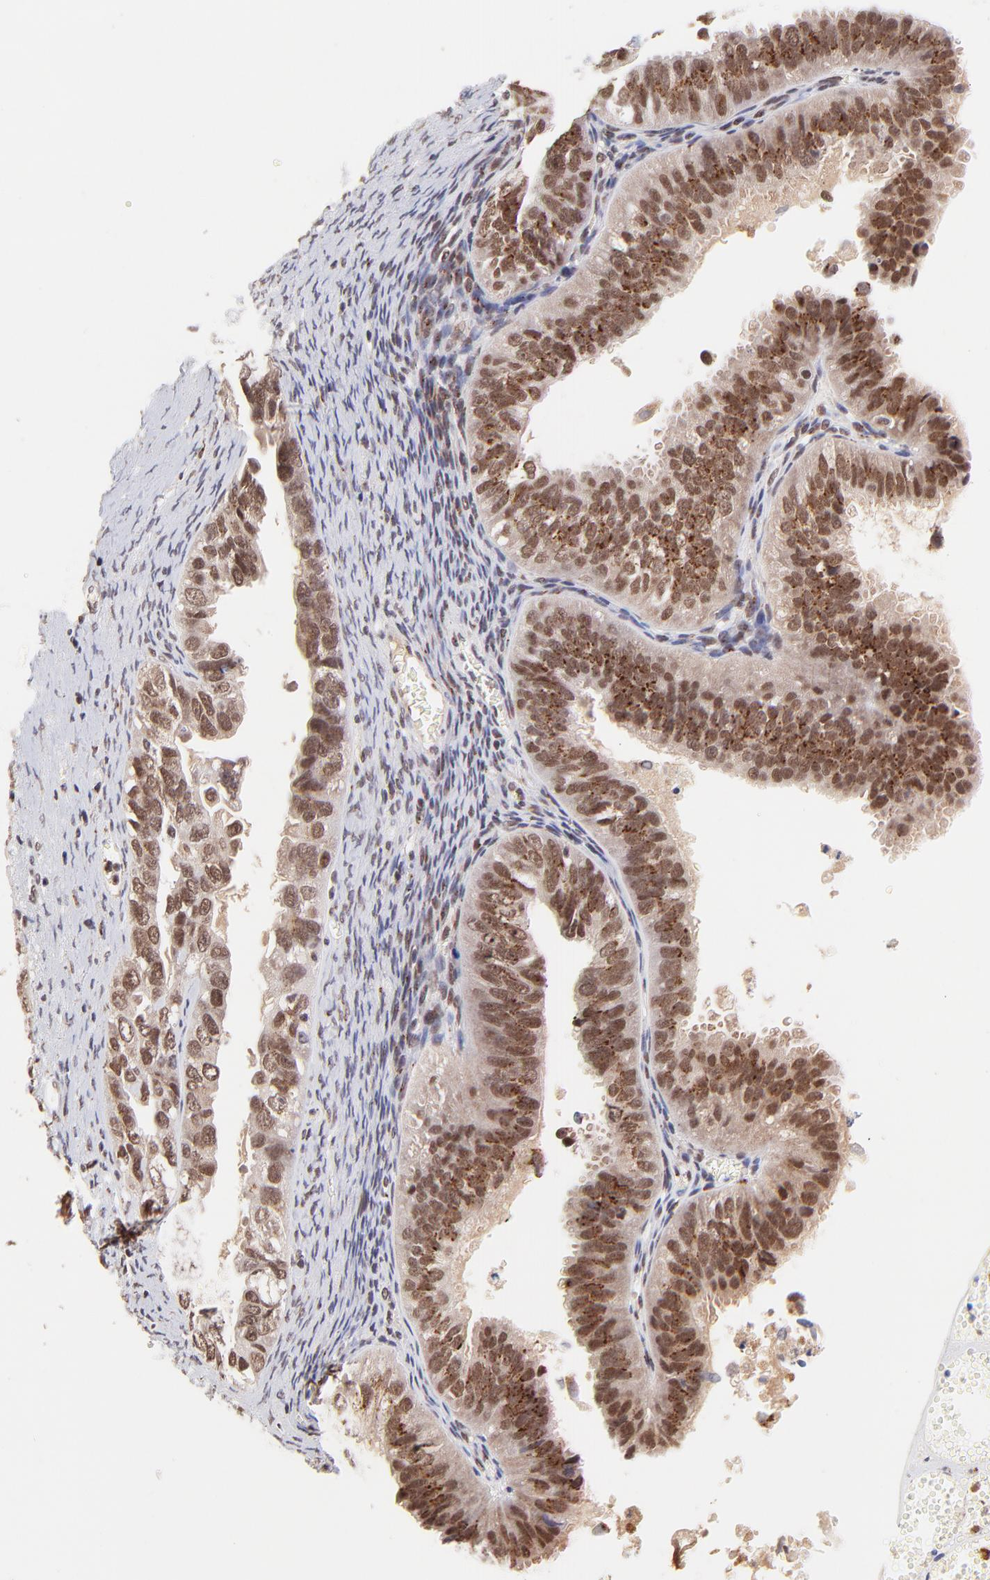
{"staining": {"intensity": "moderate", "quantity": ">75%", "location": "nuclear"}, "tissue": "ovarian cancer", "cell_type": "Tumor cells", "image_type": "cancer", "snomed": [{"axis": "morphology", "description": "Carcinoma, endometroid"}, {"axis": "topography", "description": "Ovary"}], "caption": "Protein expression analysis of endometroid carcinoma (ovarian) demonstrates moderate nuclear expression in approximately >75% of tumor cells.", "gene": "MED12", "patient": {"sex": "female", "age": 85}}